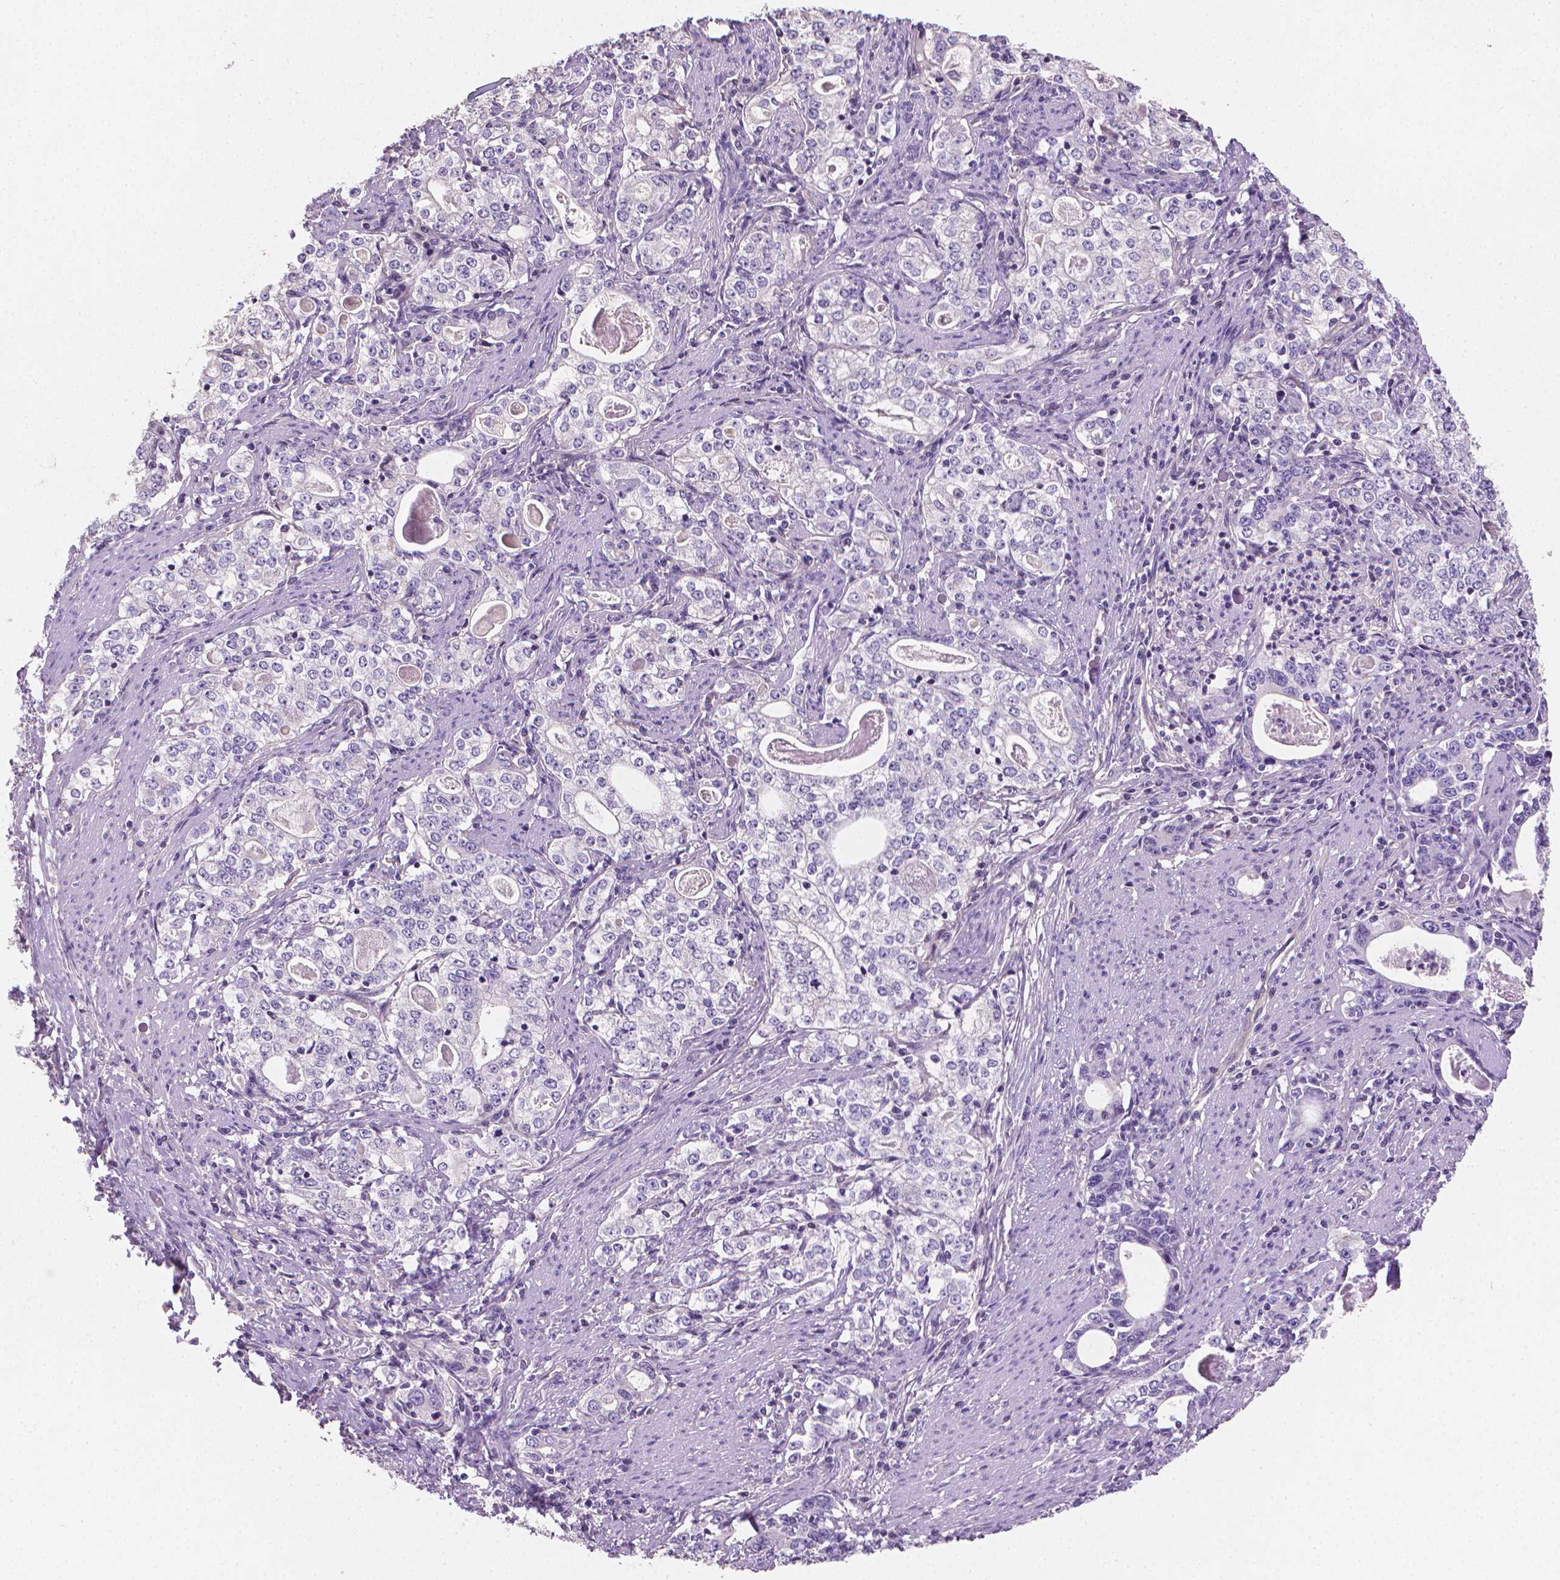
{"staining": {"intensity": "negative", "quantity": "none", "location": "none"}, "tissue": "stomach cancer", "cell_type": "Tumor cells", "image_type": "cancer", "snomed": [{"axis": "morphology", "description": "Adenocarcinoma, NOS"}, {"axis": "topography", "description": "Stomach, lower"}], "caption": "Tumor cells are negative for protein expression in human stomach cancer (adenocarcinoma).", "gene": "CLXN", "patient": {"sex": "female", "age": 72}}